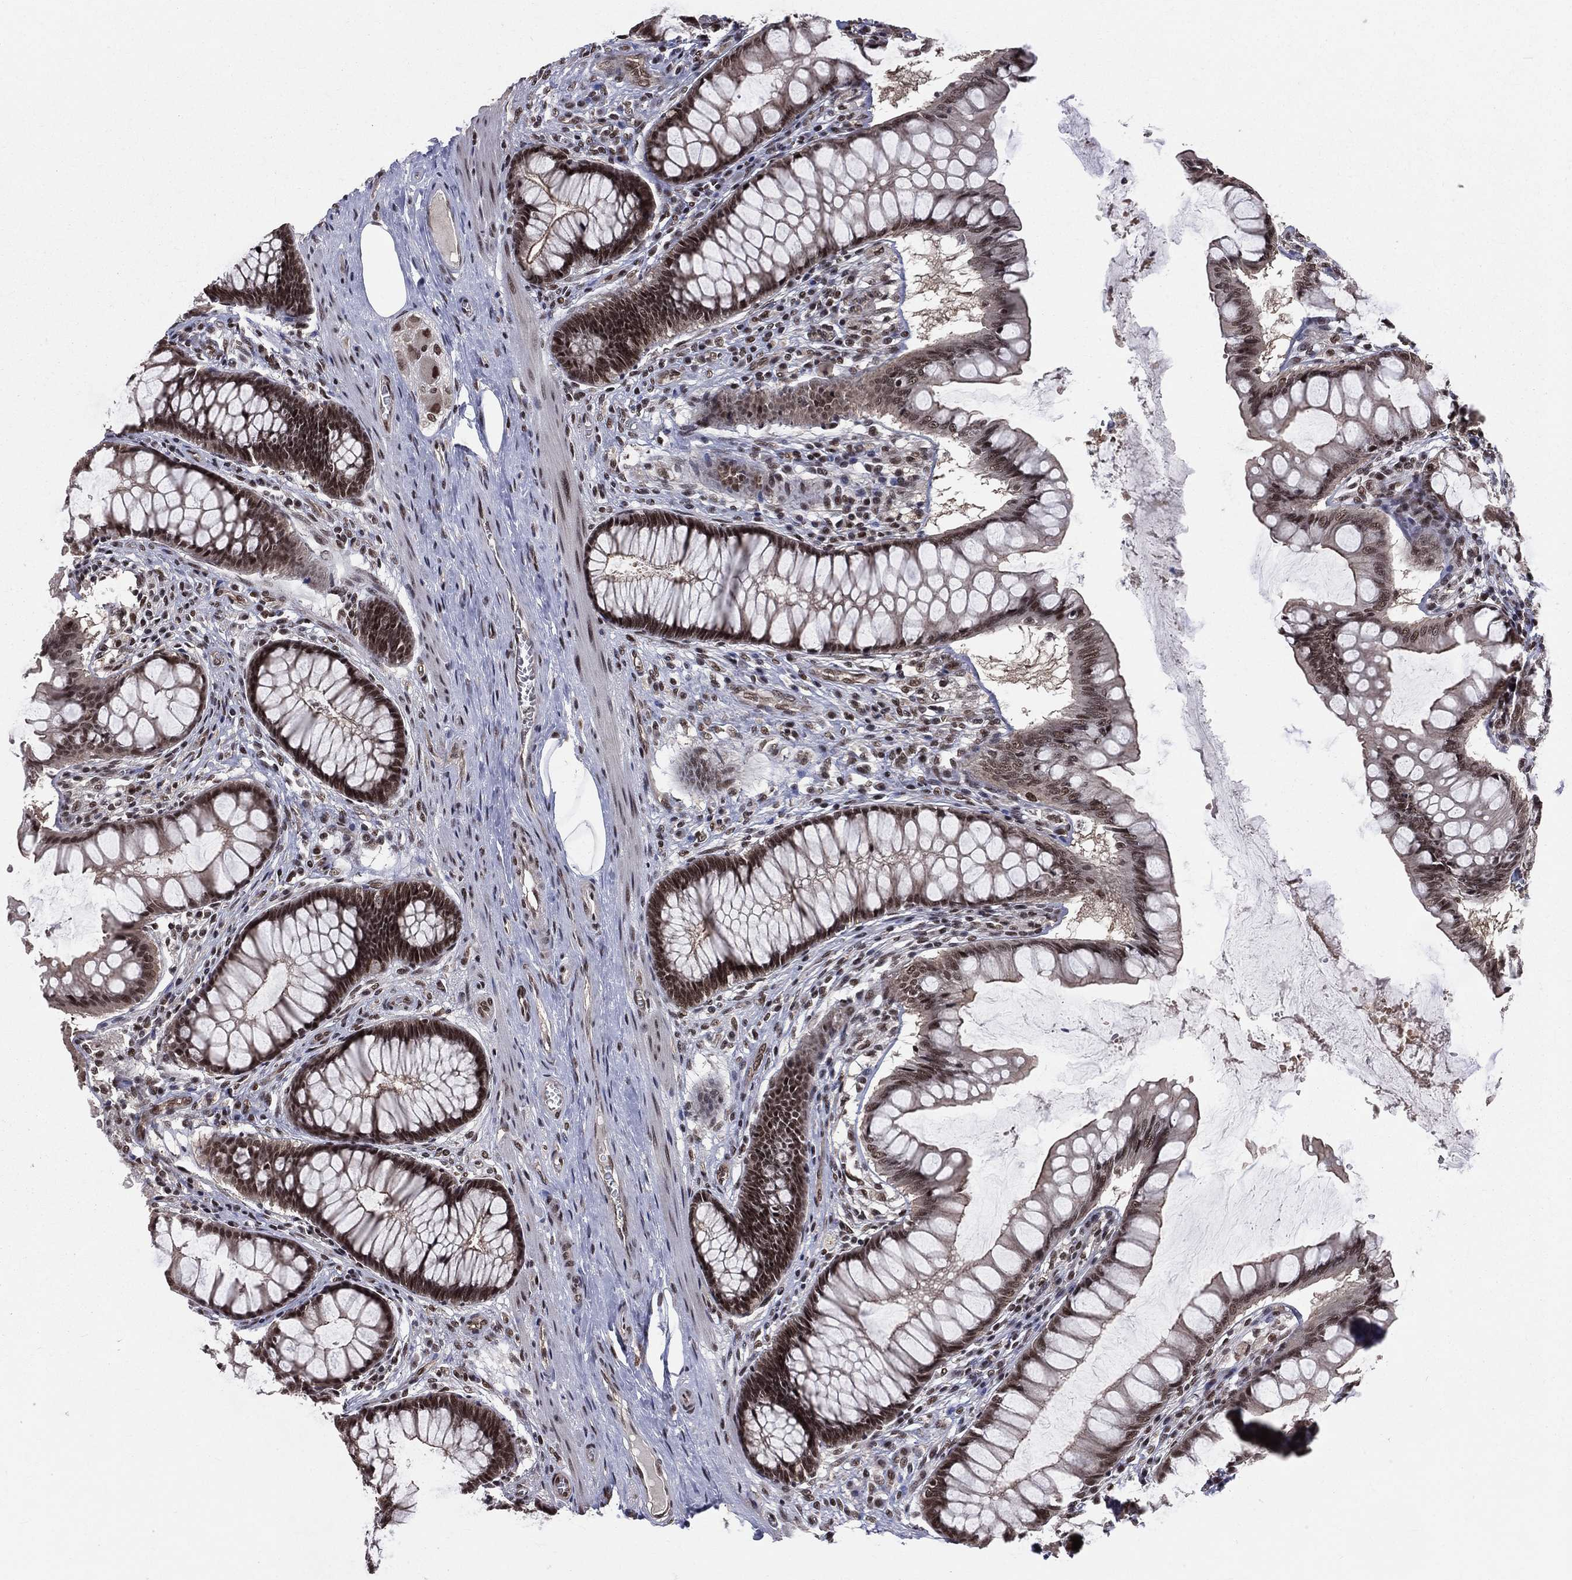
{"staining": {"intensity": "moderate", "quantity": "<25%", "location": "nuclear"}, "tissue": "colon", "cell_type": "Endothelial cells", "image_type": "normal", "snomed": [{"axis": "morphology", "description": "Normal tissue, NOS"}, {"axis": "topography", "description": "Colon"}], "caption": "Immunohistochemical staining of benign human colon displays low levels of moderate nuclear staining in about <25% of endothelial cells. (DAB (3,3'-diaminobenzidine) IHC, brown staining for protein, blue staining for nuclei).", "gene": "SMC3", "patient": {"sex": "female", "age": 65}}